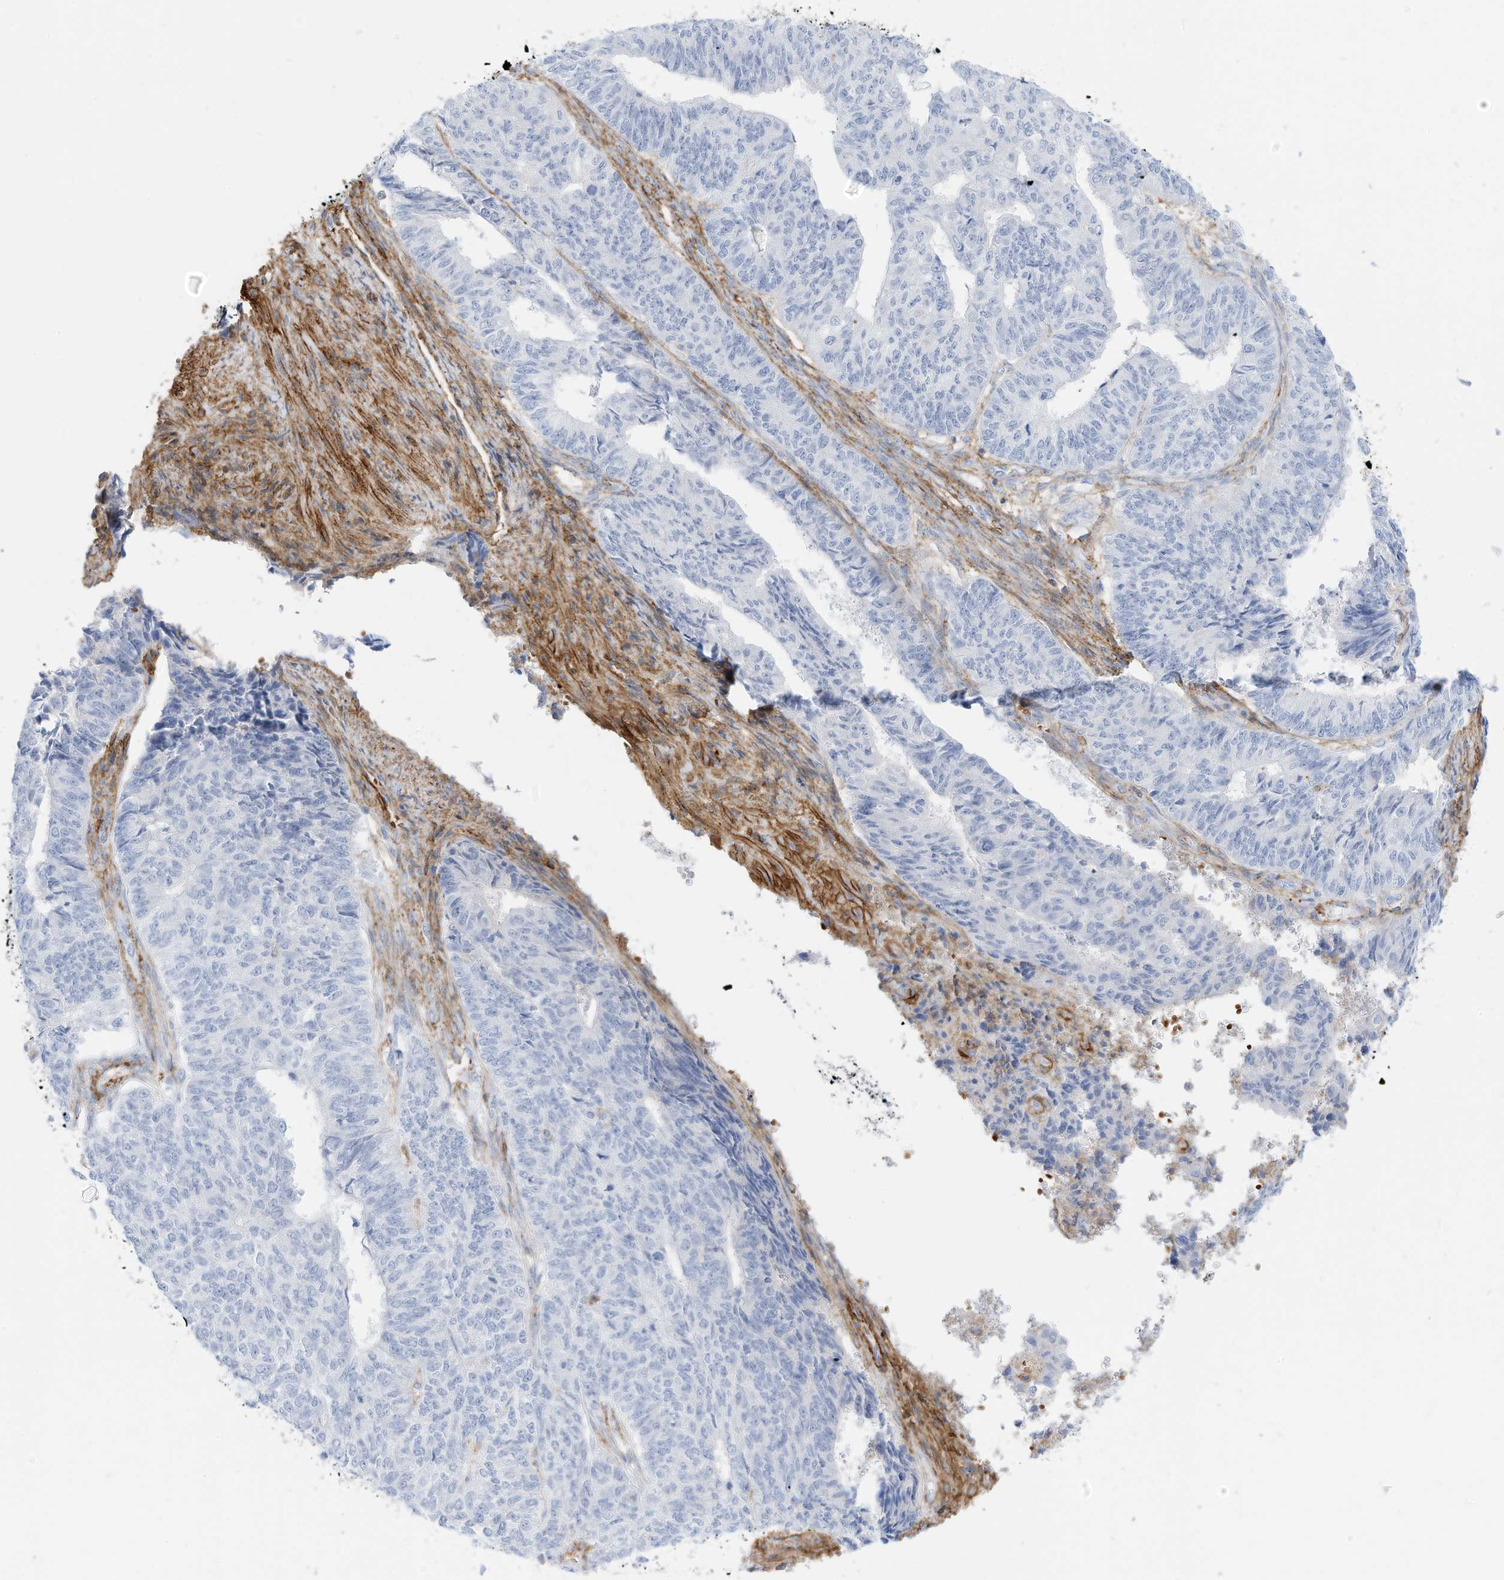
{"staining": {"intensity": "negative", "quantity": "none", "location": "none"}, "tissue": "endometrial cancer", "cell_type": "Tumor cells", "image_type": "cancer", "snomed": [{"axis": "morphology", "description": "Adenocarcinoma, NOS"}, {"axis": "topography", "description": "Endometrium"}], "caption": "Endometrial cancer stained for a protein using IHC shows no expression tumor cells.", "gene": "TXNDC9", "patient": {"sex": "female", "age": 32}}